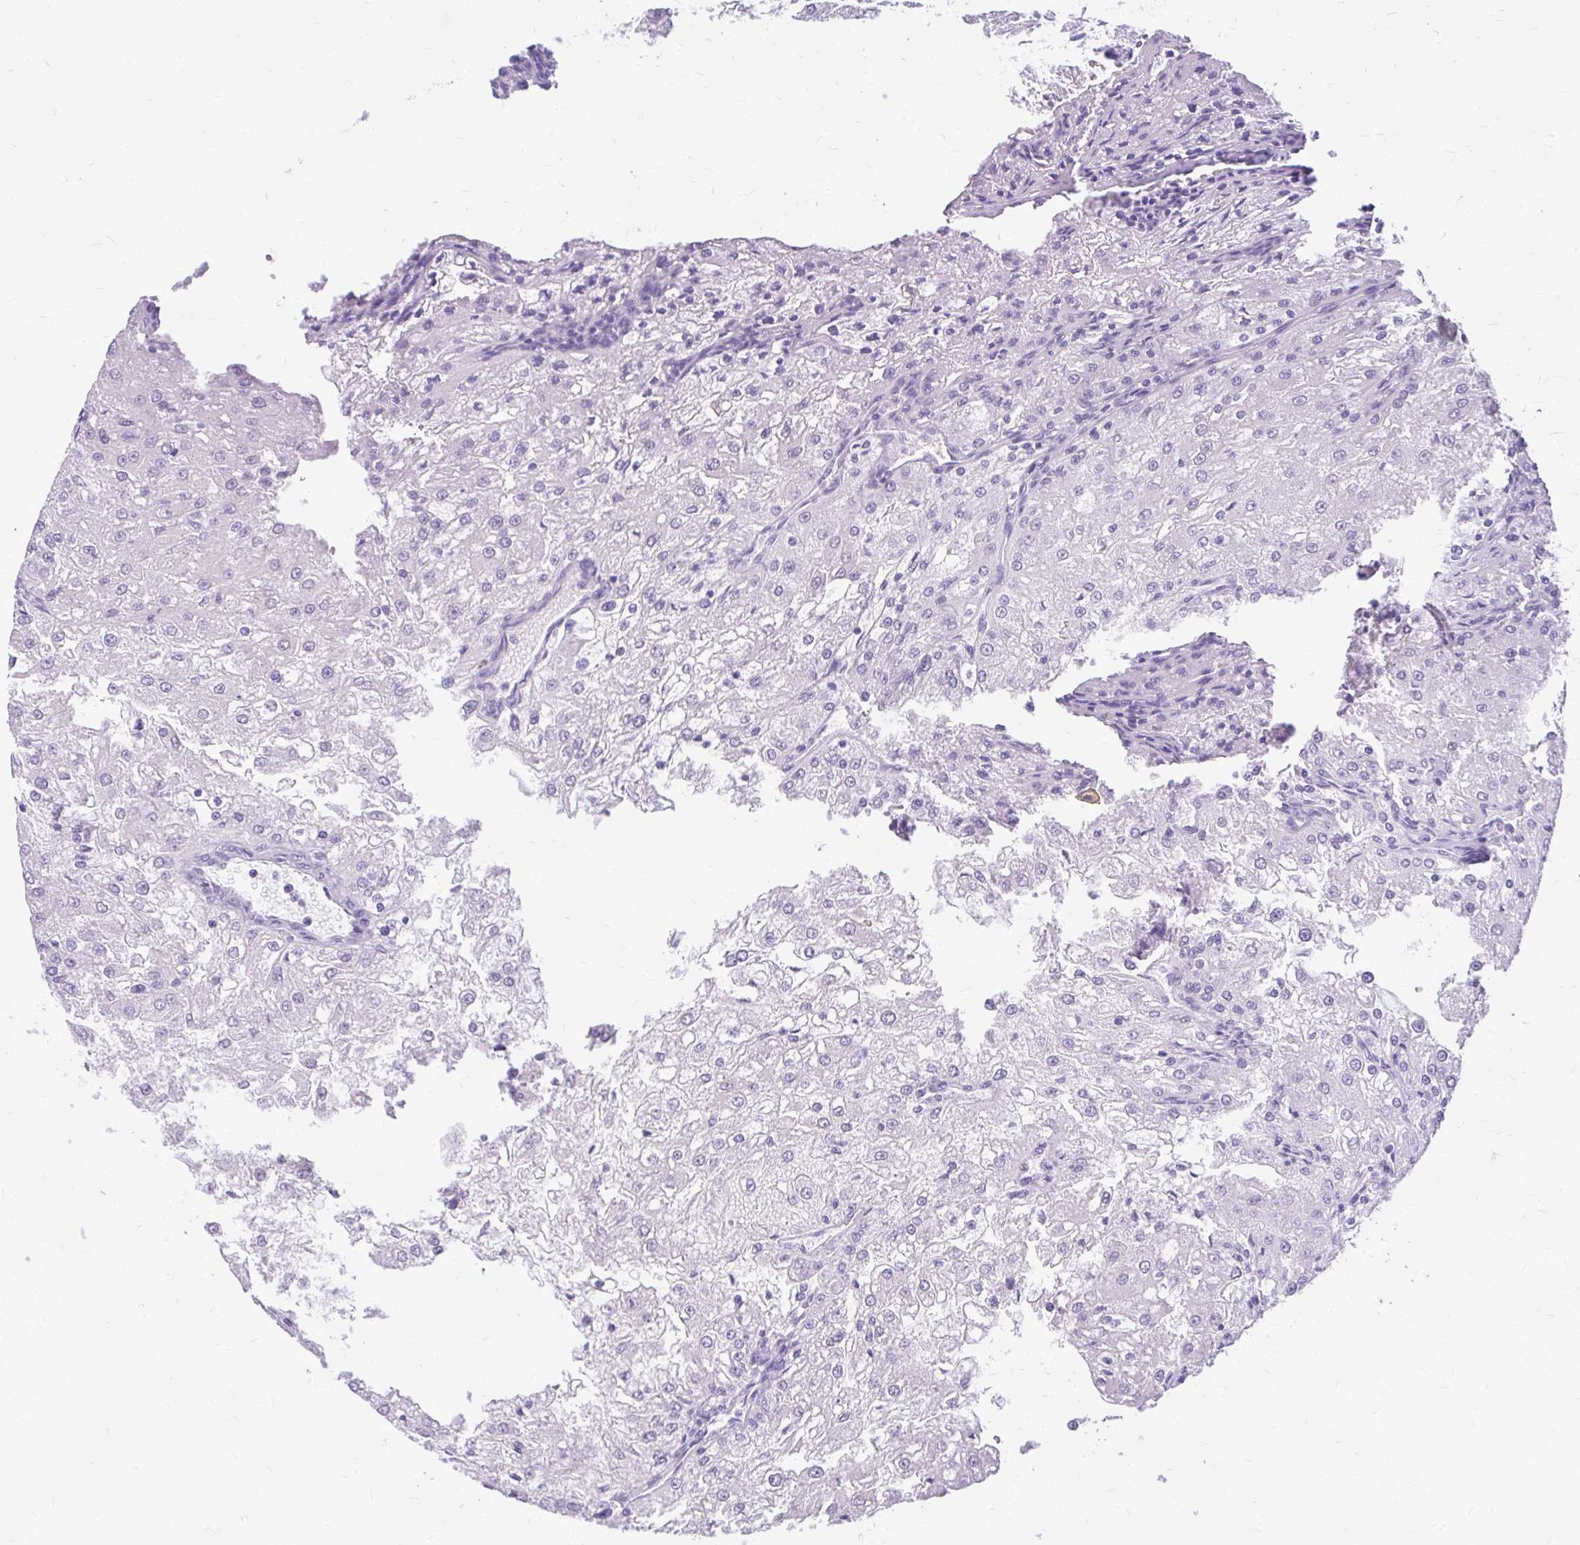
{"staining": {"intensity": "negative", "quantity": "none", "location": "none"}, "tissue": "renal cancer", "cell_type": "Tumor cells", "image_type": "cancer", "snomed": [{"axis": "morphology", "description": "Adenocarcinoma, NOS"}, {"axis": "topography", "description": "Kidney"}], "caption": "An image of human renal cancer (adenocarcinoma) is negative for staining in tumor cells.", "gene": "KLHDC7A", "patient": {"sex": "female", "age": 74}}